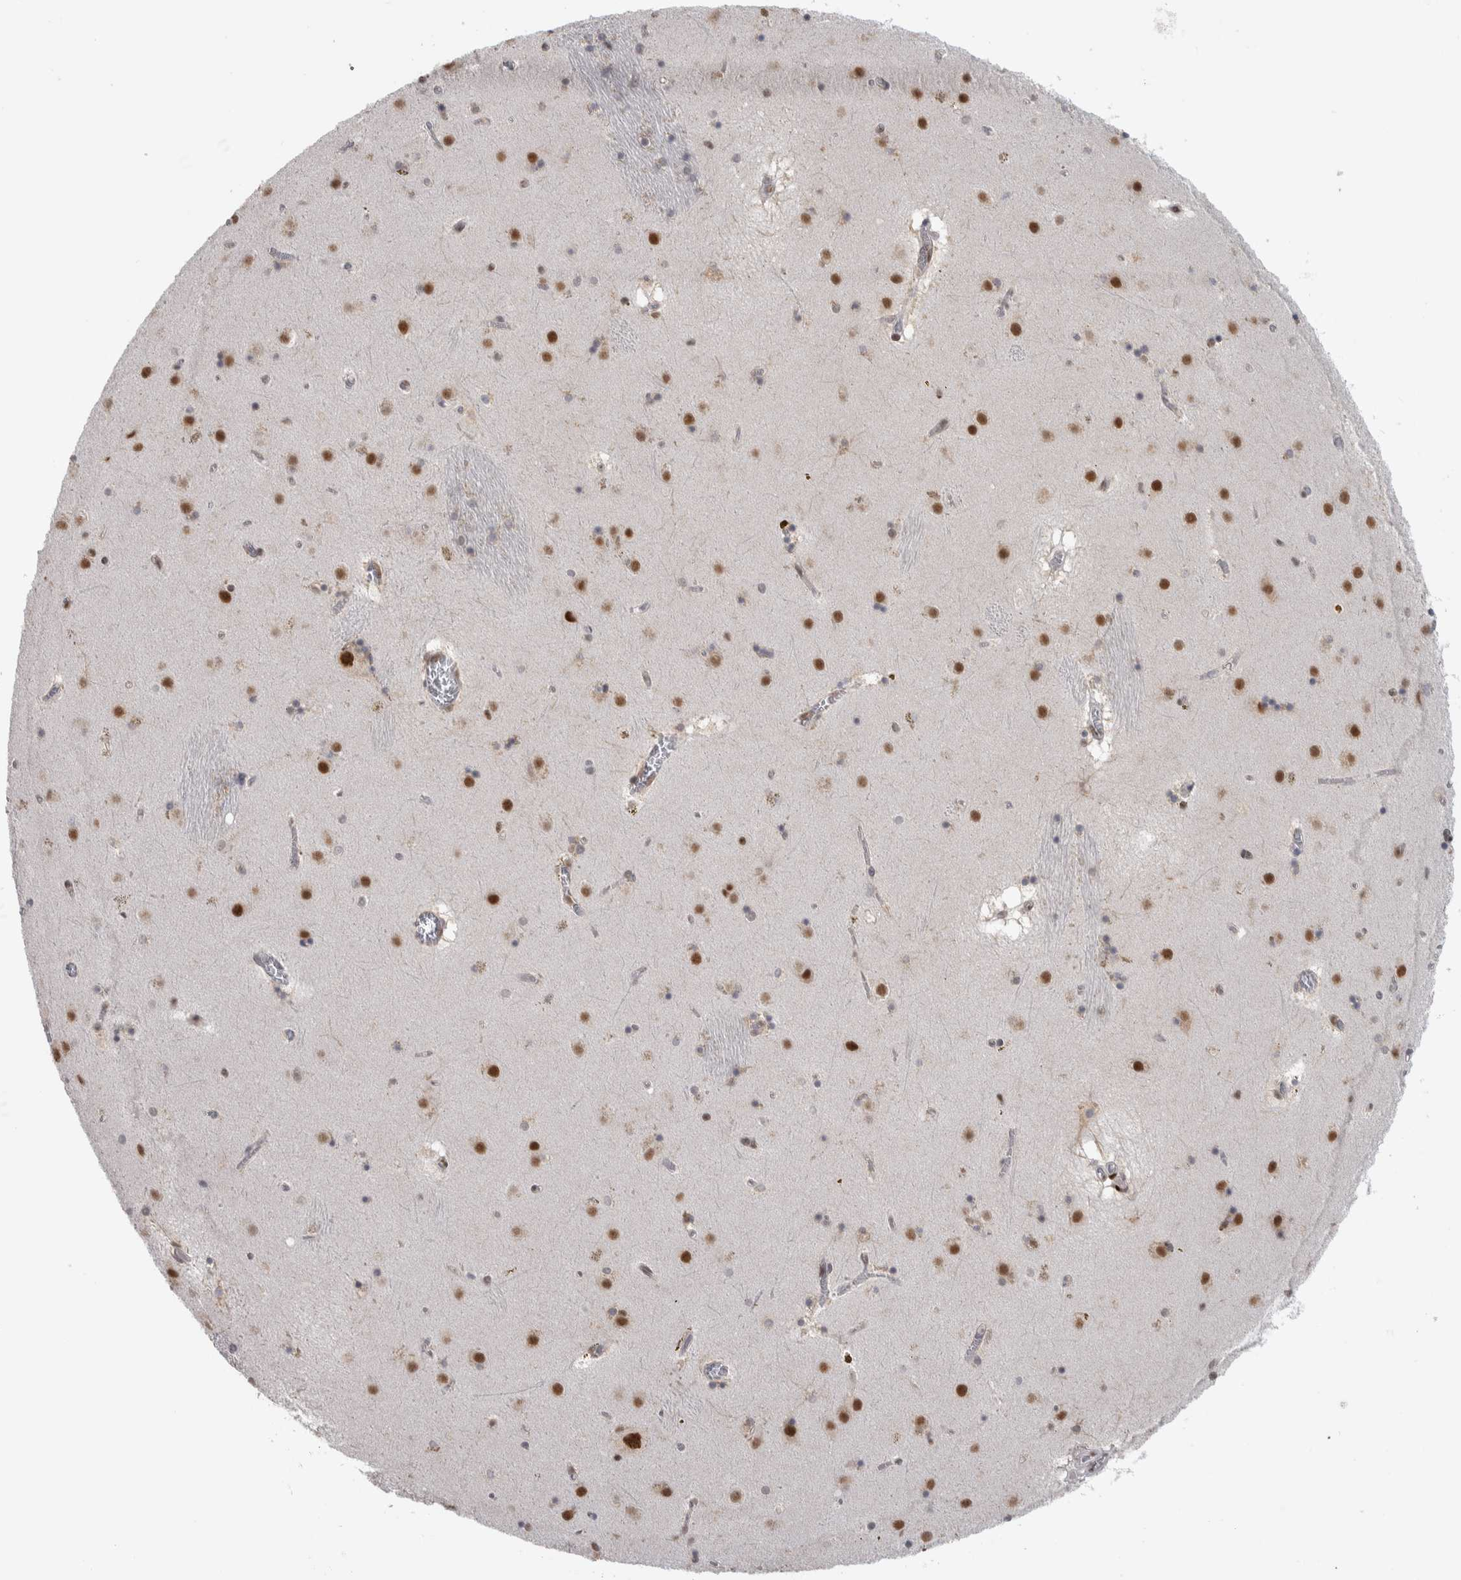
{"staining": {"intensity": "negative", "quantity": "none", "location": "none"}, "tissue": "caudate", "cell_type": "Glial cells", "image_type": "normal", "snomed": [{"axis": "morphology", "description": "Normal tissue, NOS"}, {"axis": "topography", "description": "Lateral ventricle wall"}], "caption": "Human caudate stained for a protein using immunohistochemistry (IHC) reveals no staining in glial cells.", "gene": "HEXIM2", "patient": {"sex": "male", "age": 70}}